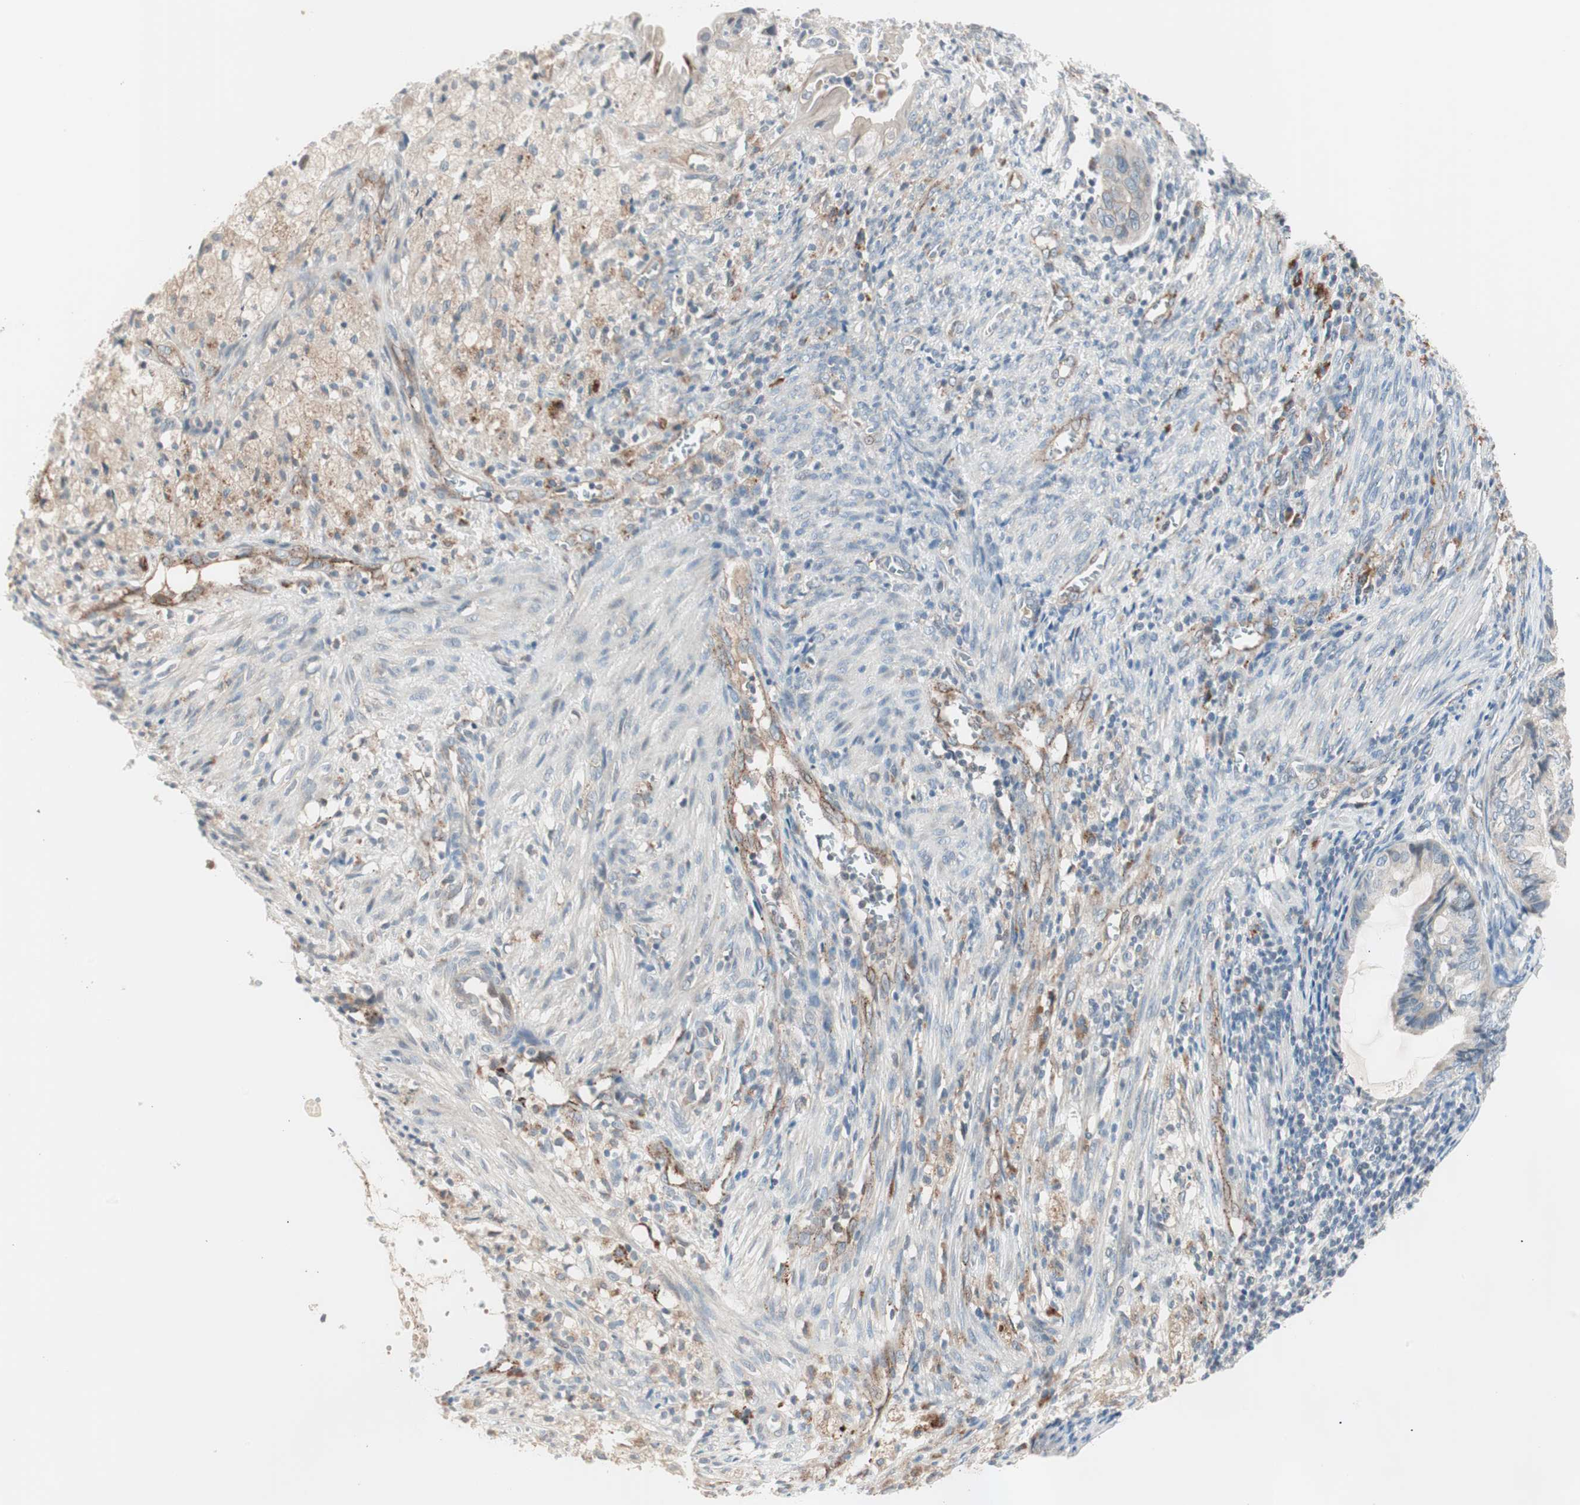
{"staining": {"intensity": "weak", "quantity": "25%-75%", "location": "cytoplasmic/membranous"}, "tissue": "cervical cancer", "cell_type": "Tumor cells", "image_type": "cancer", "snomed": [{"axis": "morphology", "description": "Normal tissue, NOS"}, {"axis": "morphology", "description": "Adenocarcinoma, NOS"}, {"axis": "topography", "description": "Cervix"}, {"axis": "topography", "description": "Endometrium"}], "caption": "An image of human cervical cancer (adenocarcinoma) stained for a protein demonstrates weak cytoplasmic/membranous brown staining in tumor cells. (Brightfield microscopy of DAB IHC at high magnification).", "gene": "FGFR4", "patient": {"sex": "female", "age": 86}}